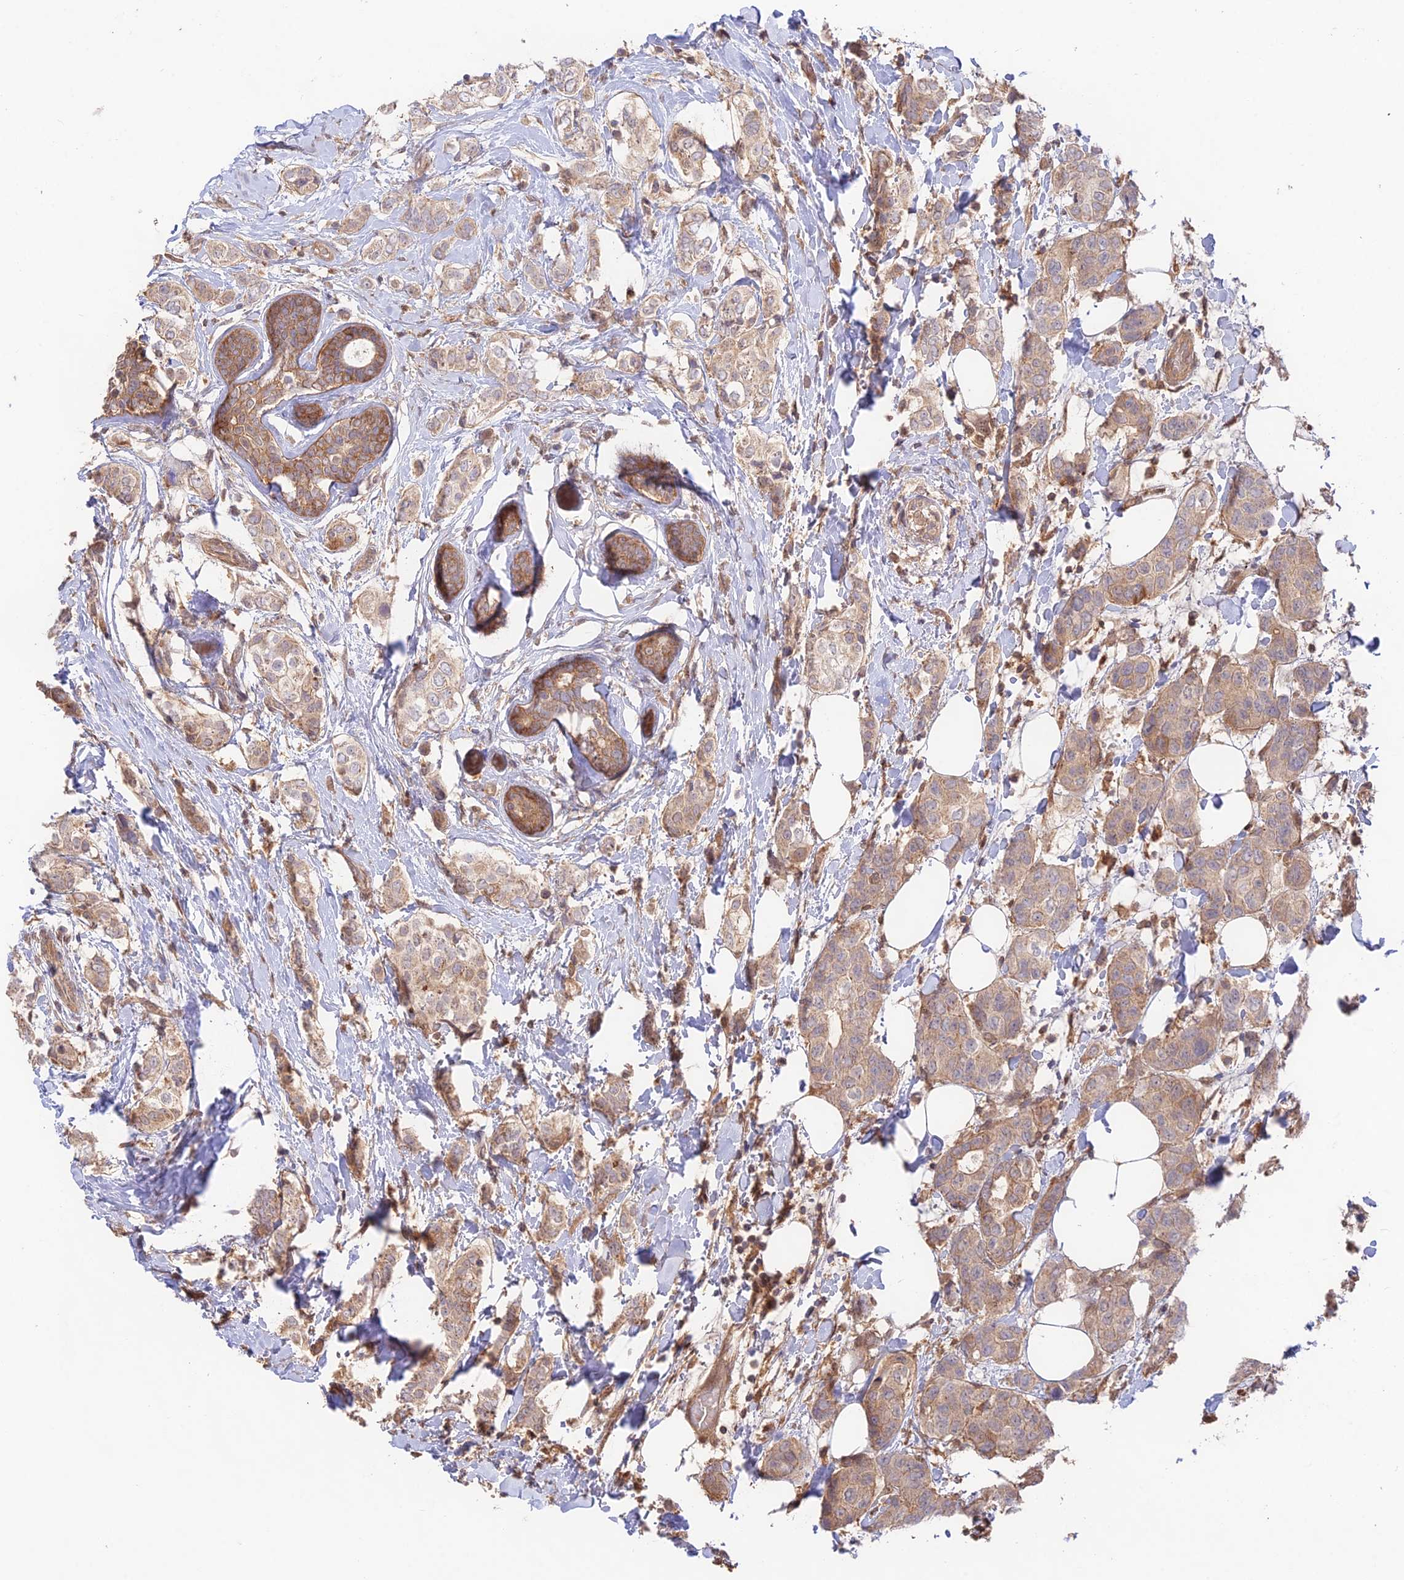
{"staining": {"intensity": "weak", "quantity": ">75%", "location": "cytoplasmic/membranous"}, "tissue": "breast cancer", "cell_type": "Tumor cells", "image_type": "cancer", "snomed": [{"axis": "morphology", "description": "Lobular carcinoma"}, {"axis": "topography", "description": "Breast"}], "caption": "Immunohistochemical staining of human breast cancer demonstrates low levels of weak cytoplasmic/membranous protein expression in about >75% of tumor cells. (DAB = brown stain, brightfield microscopy at high magnification).", "gene": "CLCF1", "patient": {"sex": "female", "age": 51}}